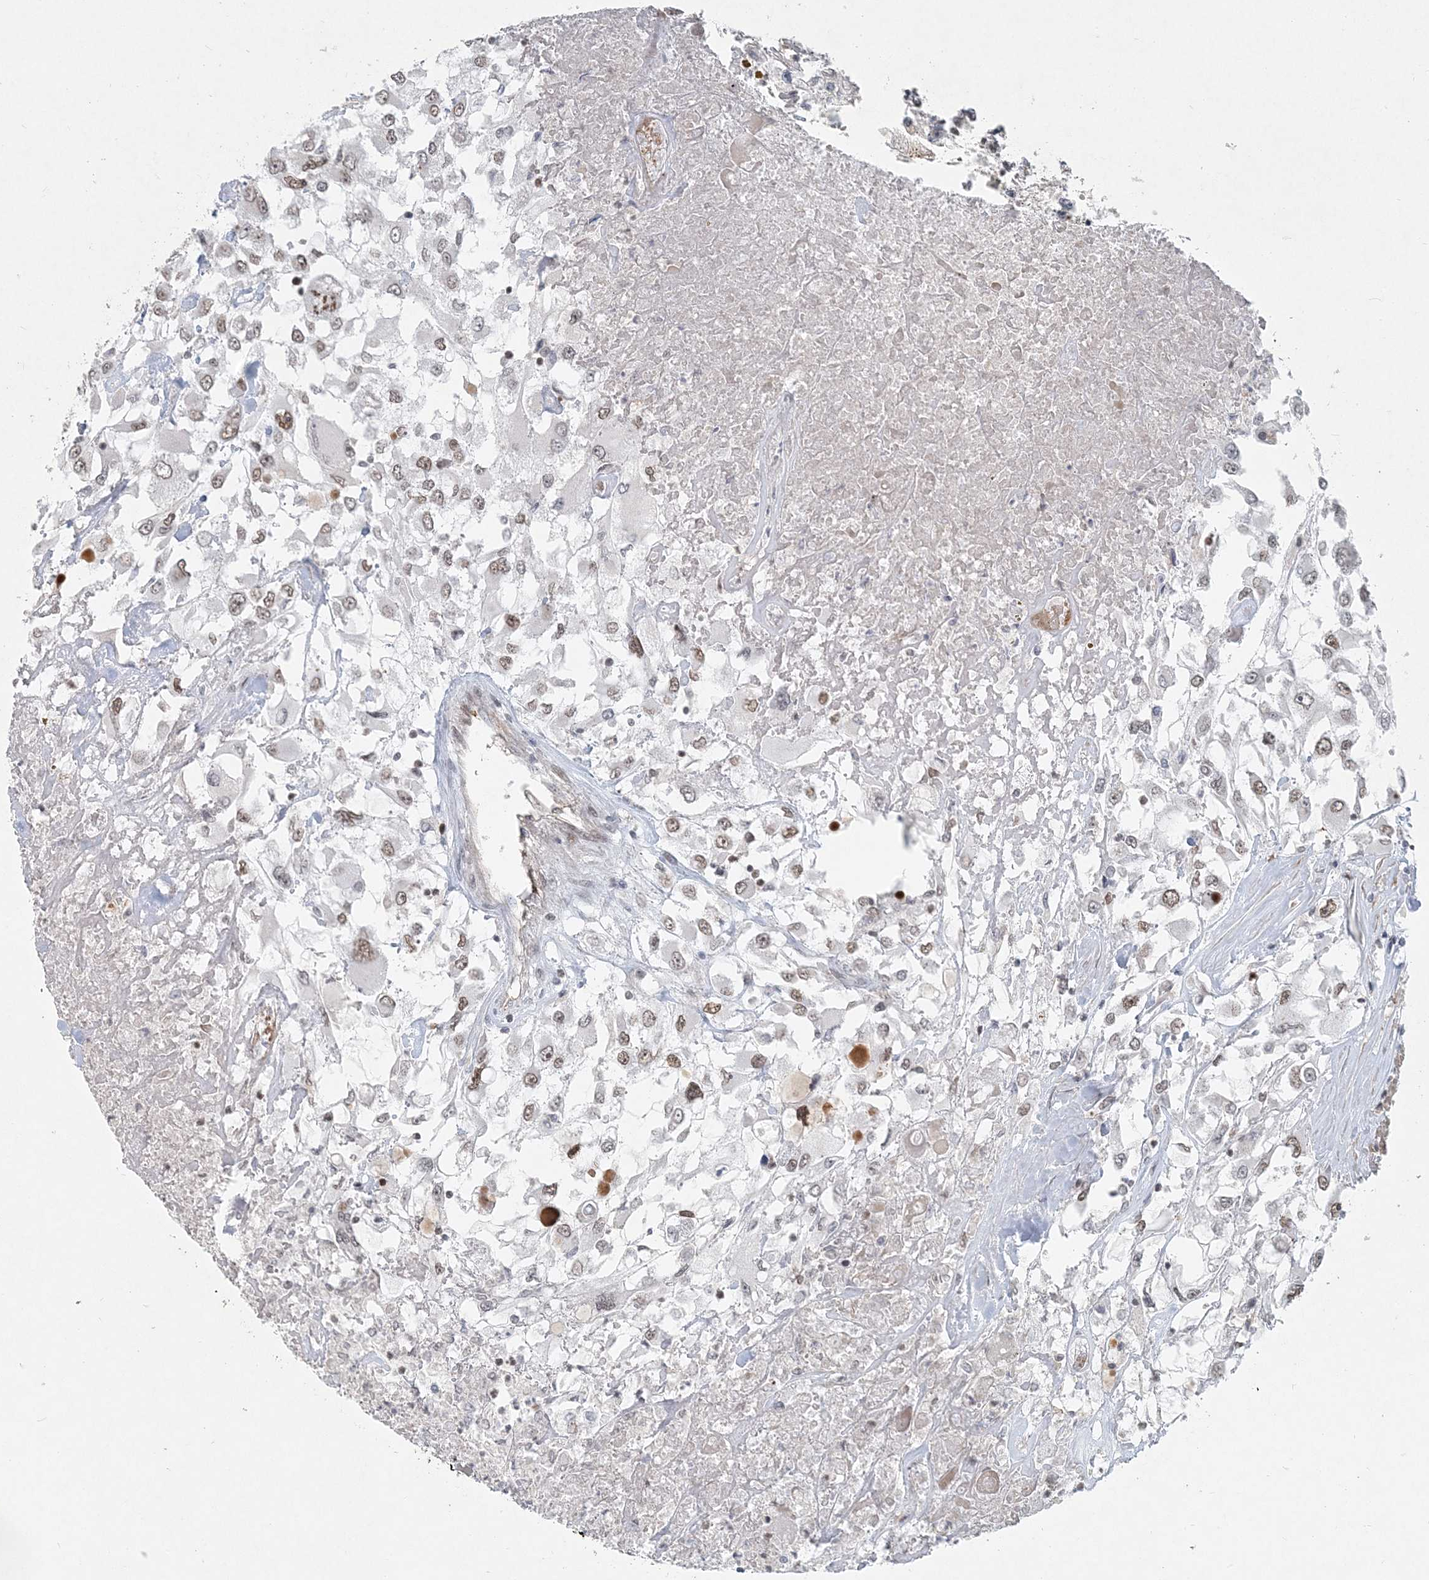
{"staining": {"intensity": "moderate", "quantity": "25%-75%", "location": "nuclear"}, "tissue": "renal cancer", "cell_type": "Tumor cells", "image_type": "cancer", "snomed": [{"axis": "morphology", "description": "Adenocarcinoma, NOS"}, {"axis": "topography", "description": "Kidney"}], "caption": "Tumor cells exhibit medium levels of moderate nuclear positivity in approximately 25%-75% of cells in human renal adenocarcinoma. The protein is stained brown, and the nuclei are stained in blue (DAB (3,3'-diaminobenzidine) IHC with brightfield microscopy, high magnification).", "gene": "BAZ1B", "patient": {"sex": "female", "age": 52}}